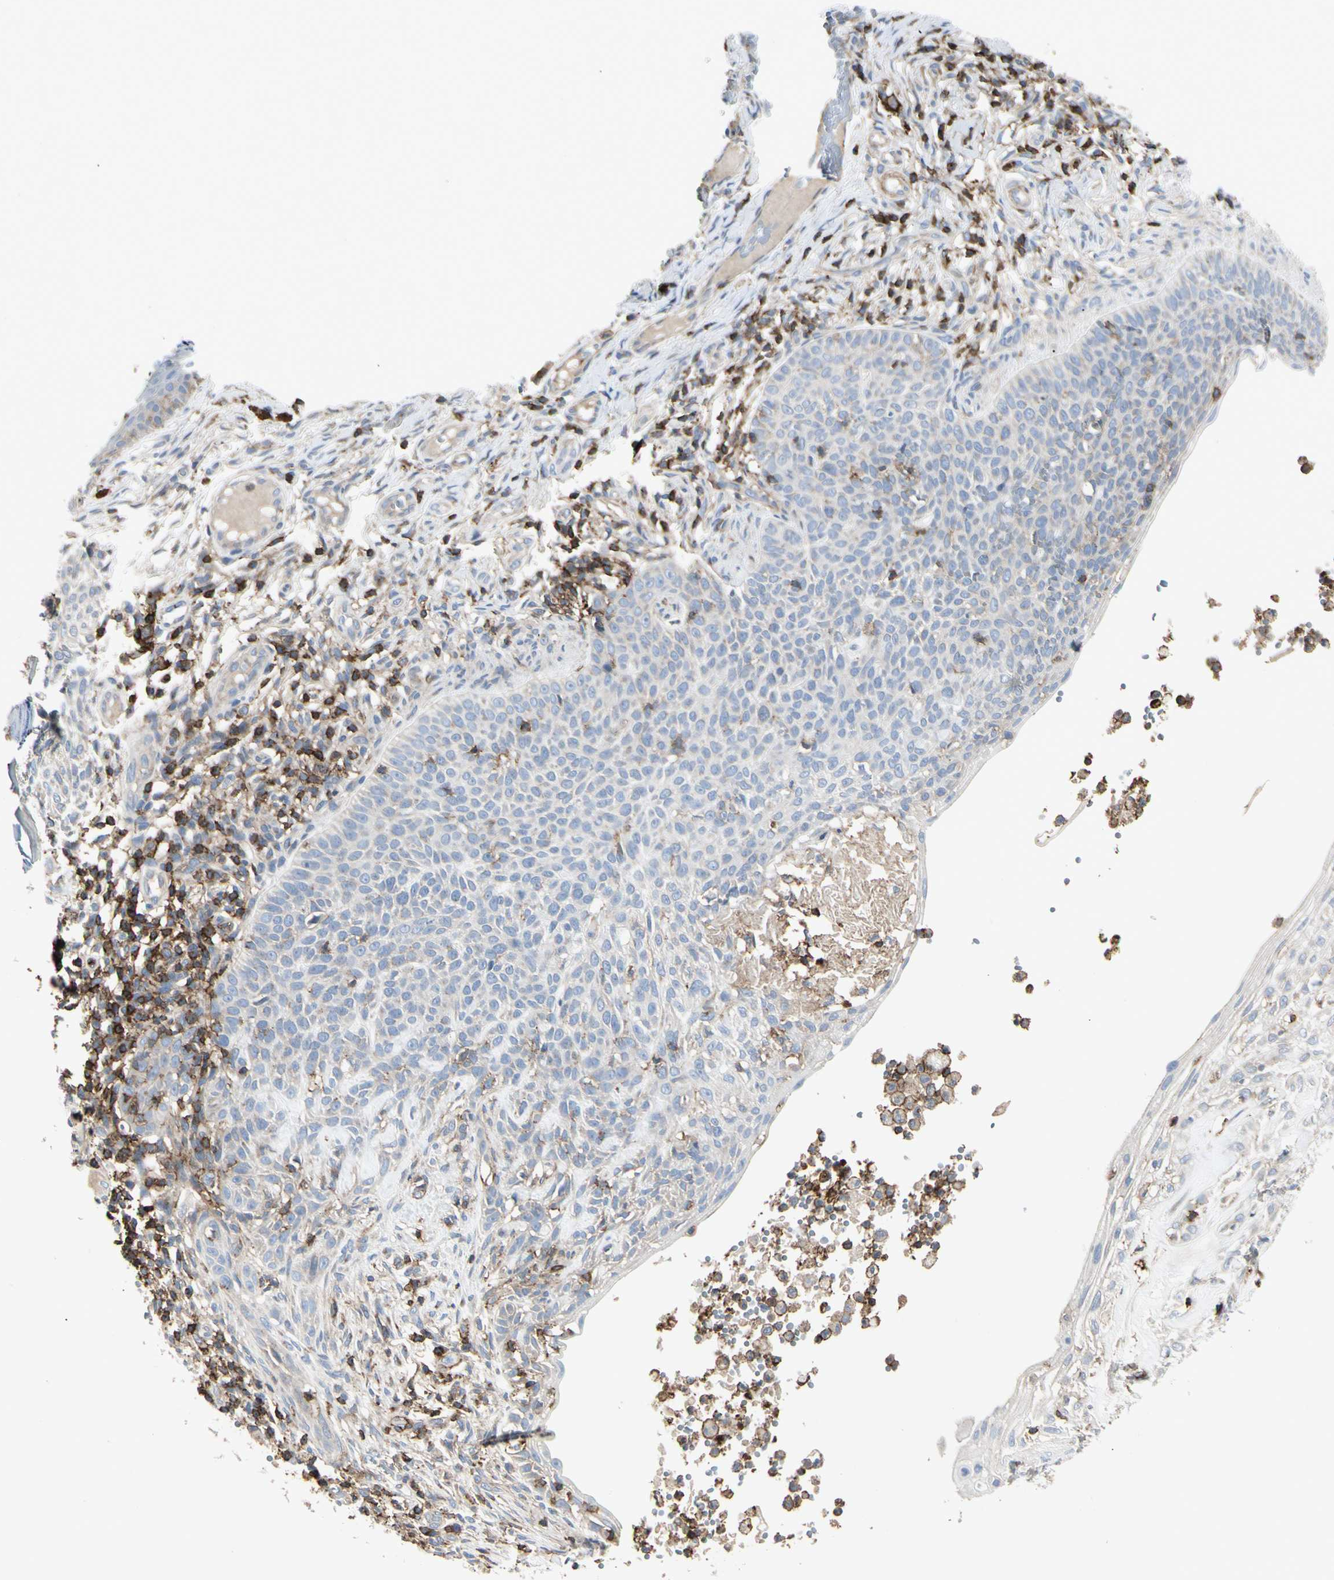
{"staining": {"intensity": "weak", "quantity": "<25%", "location": "cytoplasmic/membranous"}, "tissue": "skin cancer", "cell_type": "Tumor cells", "image_type": "cancer", "snomed": [{"axis": "morphology", "description": "Normal tissue, NOS"}, {"axis": "morphology", "description": "Basal cell carcinoma"}, {"axis": "topography", "description": "Skin"}], "caption": "Immunohistochemical staining of human skin basal cell carcinoma reveals no significant positivity in tumor cells.", "gene": "CLEC2B", "patient": {"sex": "male", "age": 87}}